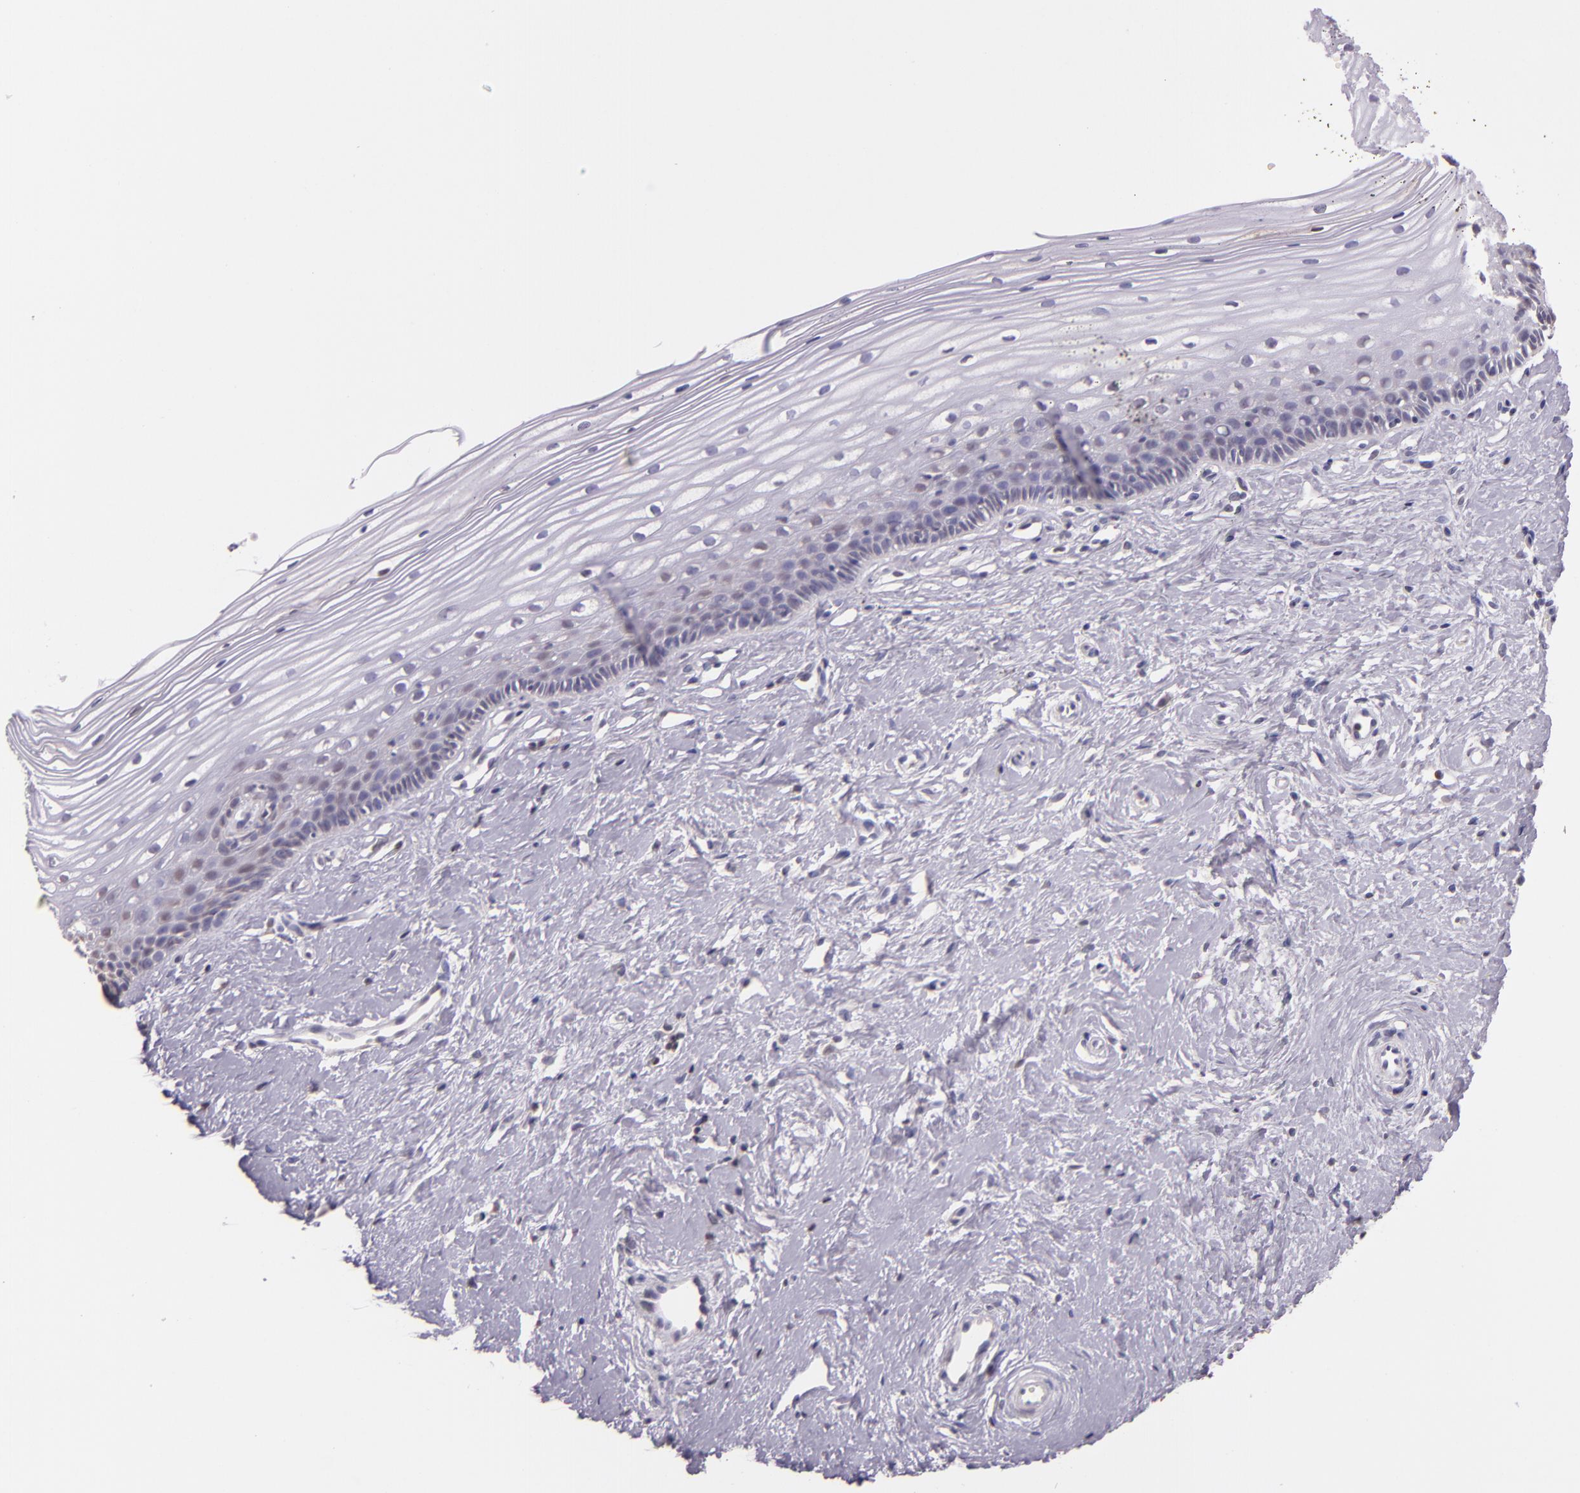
{"staining": {"intensity": "negative", "quantity": "none", "location": "none"}, "tissue": "cervix", "cell_type": "Glandular cells", "image_type": "normal", "snomed": [{"axis": "morphology", "description": "Normal tissue, NOS"}, {"axis": "topography", "description": "Cervix"}], "caption": "Cervix stained for a protein using immunohistochemistry demonstrates no positivity glandular cells.", "gene": "HSPA8", "patient": {"sex": "female", "age": 40}}